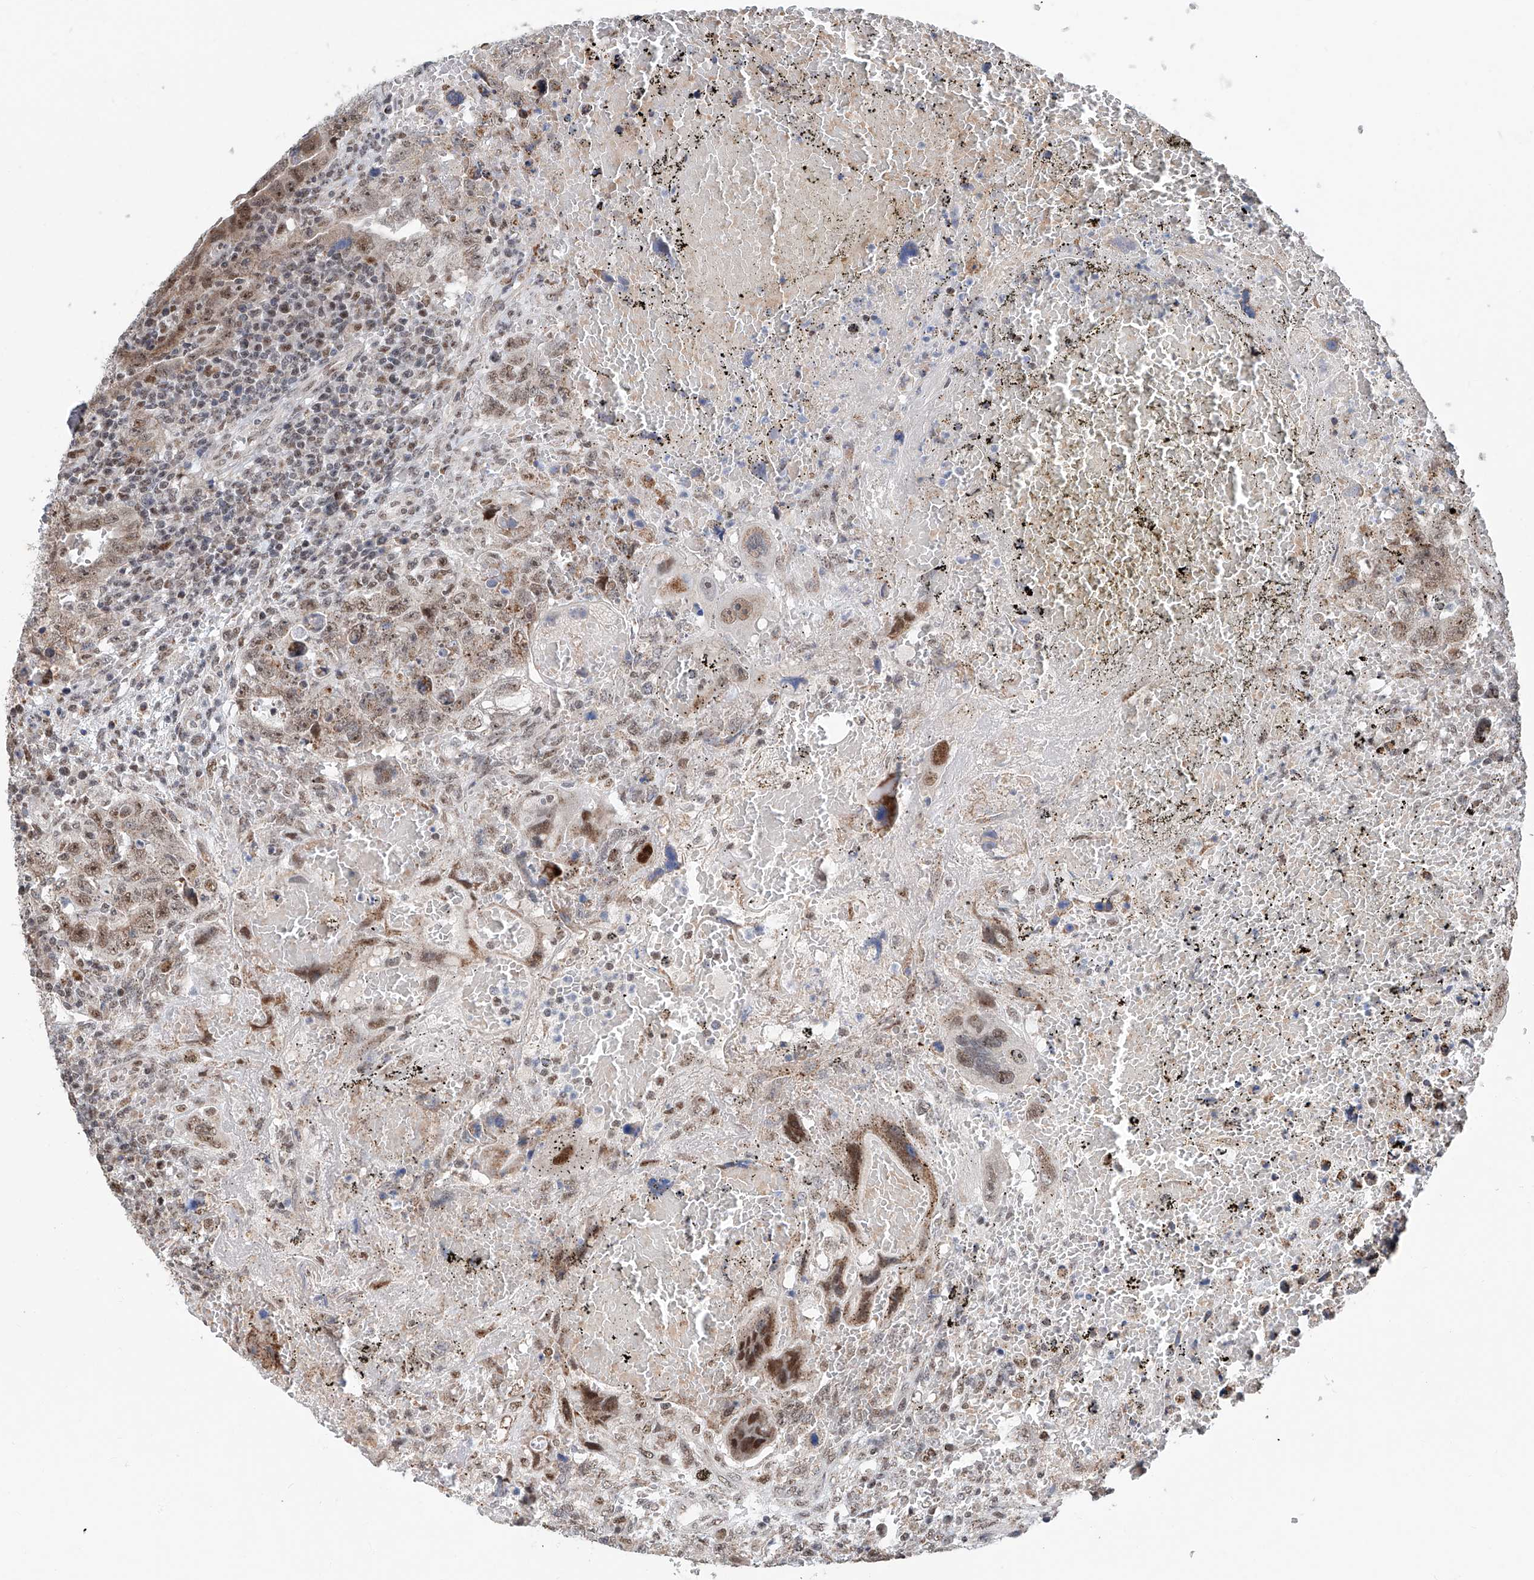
{"staining": {"intensity": "moderate", "quantity": ">75%", "location": "cytoplasmic/membranous,nuclear"}, "tissue": "testis cancer", "cell_type": "Tumor cells", "image_type": "cancer", "snomed": [{"axis": "morphology", "description": "Carcinoma, Embryonal, NOS"}, {"axis": "topography", "description": "Testis"}], "caption": "This image shows embryonal carcinoma (testis) stained with IHC to label a protein in brown. The cytoplasmic/membranous and nuclear of tumor cells show moderate positivity for the protein. Nuclei are counter-stained blue.", "gene": "SDE2", "patient": {"sex": "male", "age": 26}}